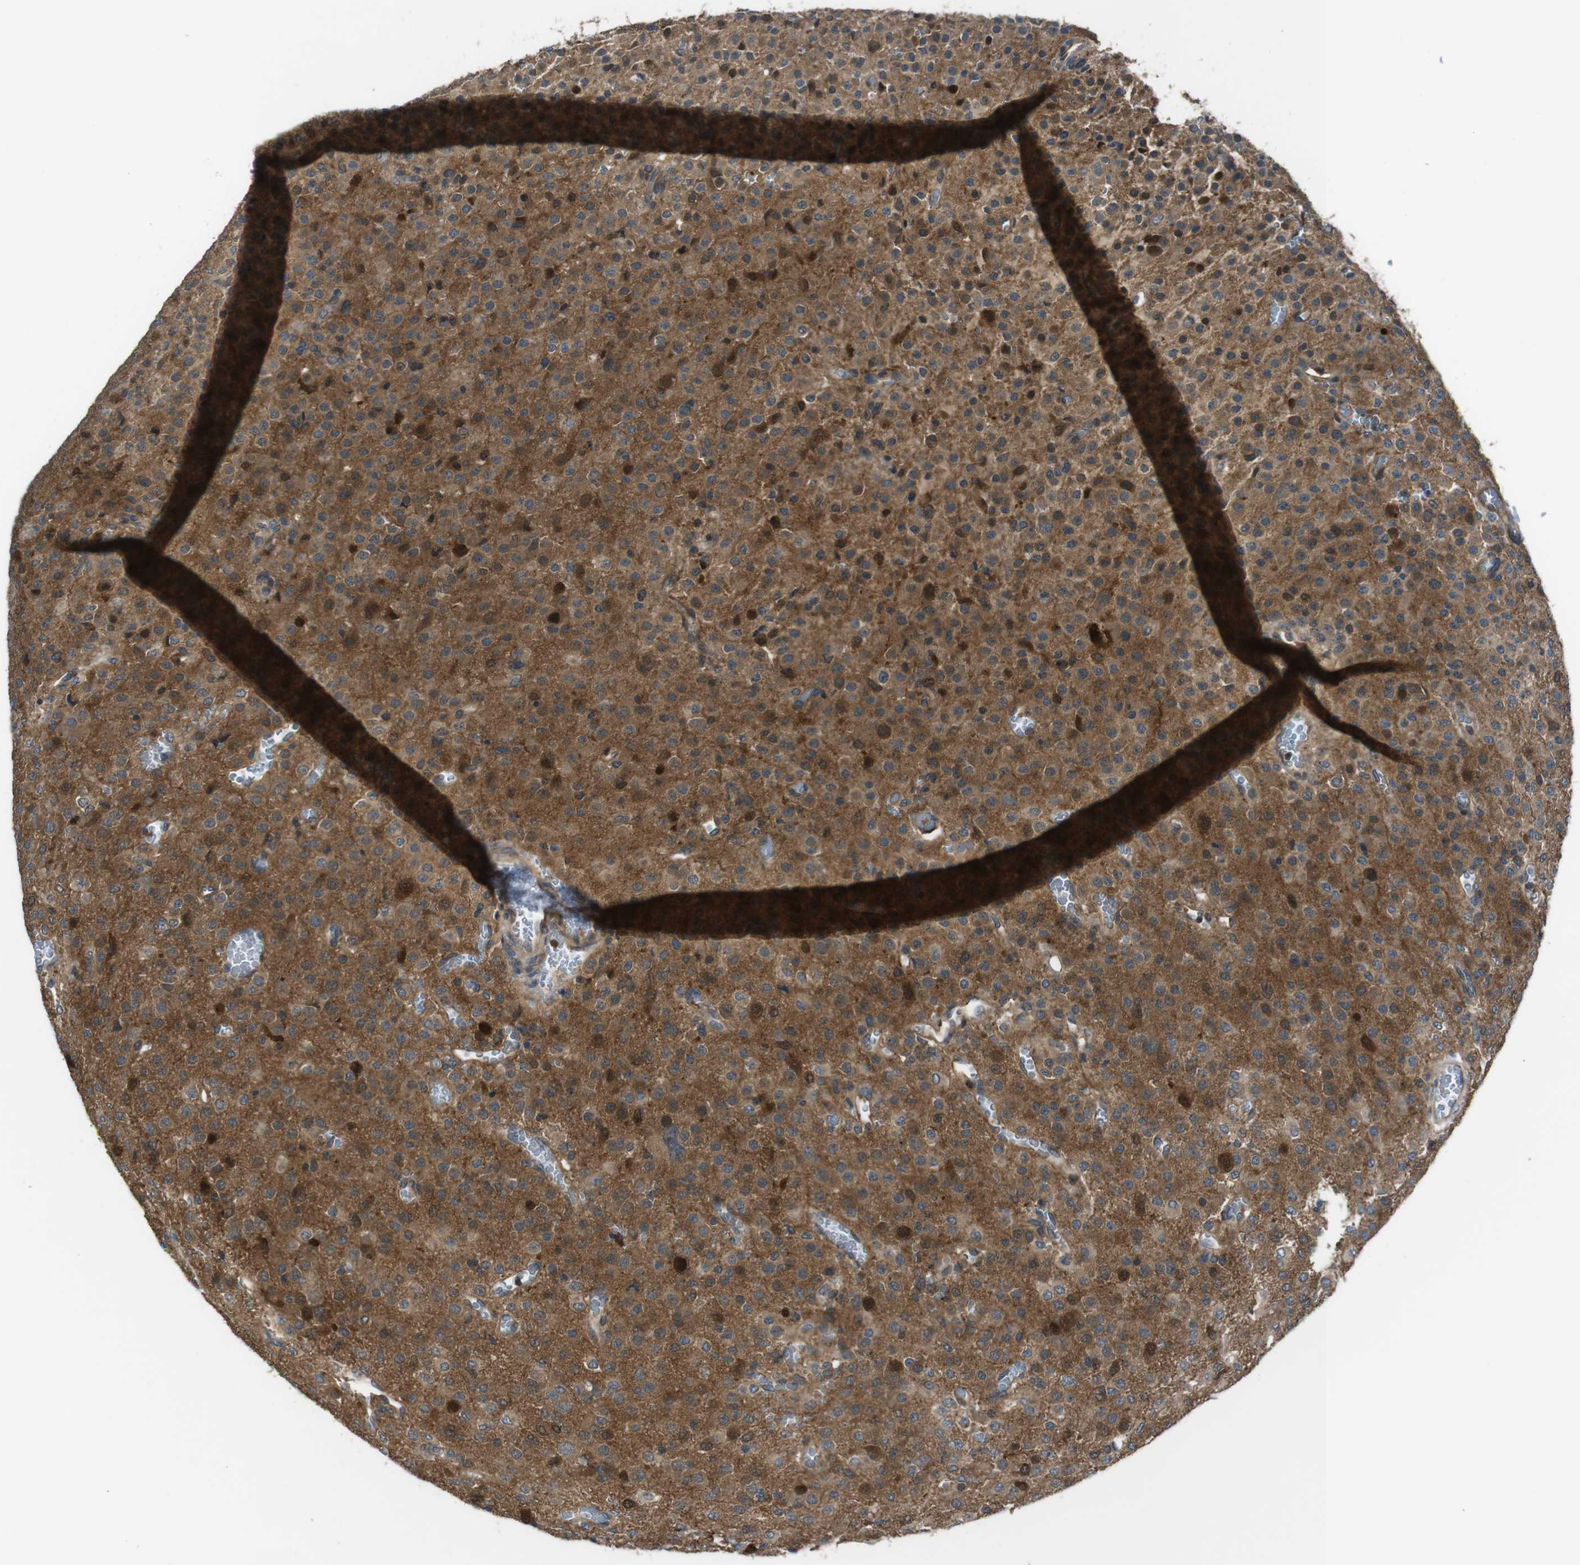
{"staining": {"intensity": "moderate", "quantity": ">75%", "location": "cytoplasmic/membranous,nuclear"}, "tissue": "glioma", "cell_type": "Tumor cells", "image_type": "cancer", "snomed": [{"axis": "morphology", "description": "Glioma, malignant, Low grade"}, {"axis": "topography", "description": "Brain"}], "caption": "Protein staining displays moderate cytoplasmic/membranous and nuclear expression in approximately >75% of tumor cells in glioma.", "gene": "SLC22A23", "patient": {"sex": "male", "age": 38}}